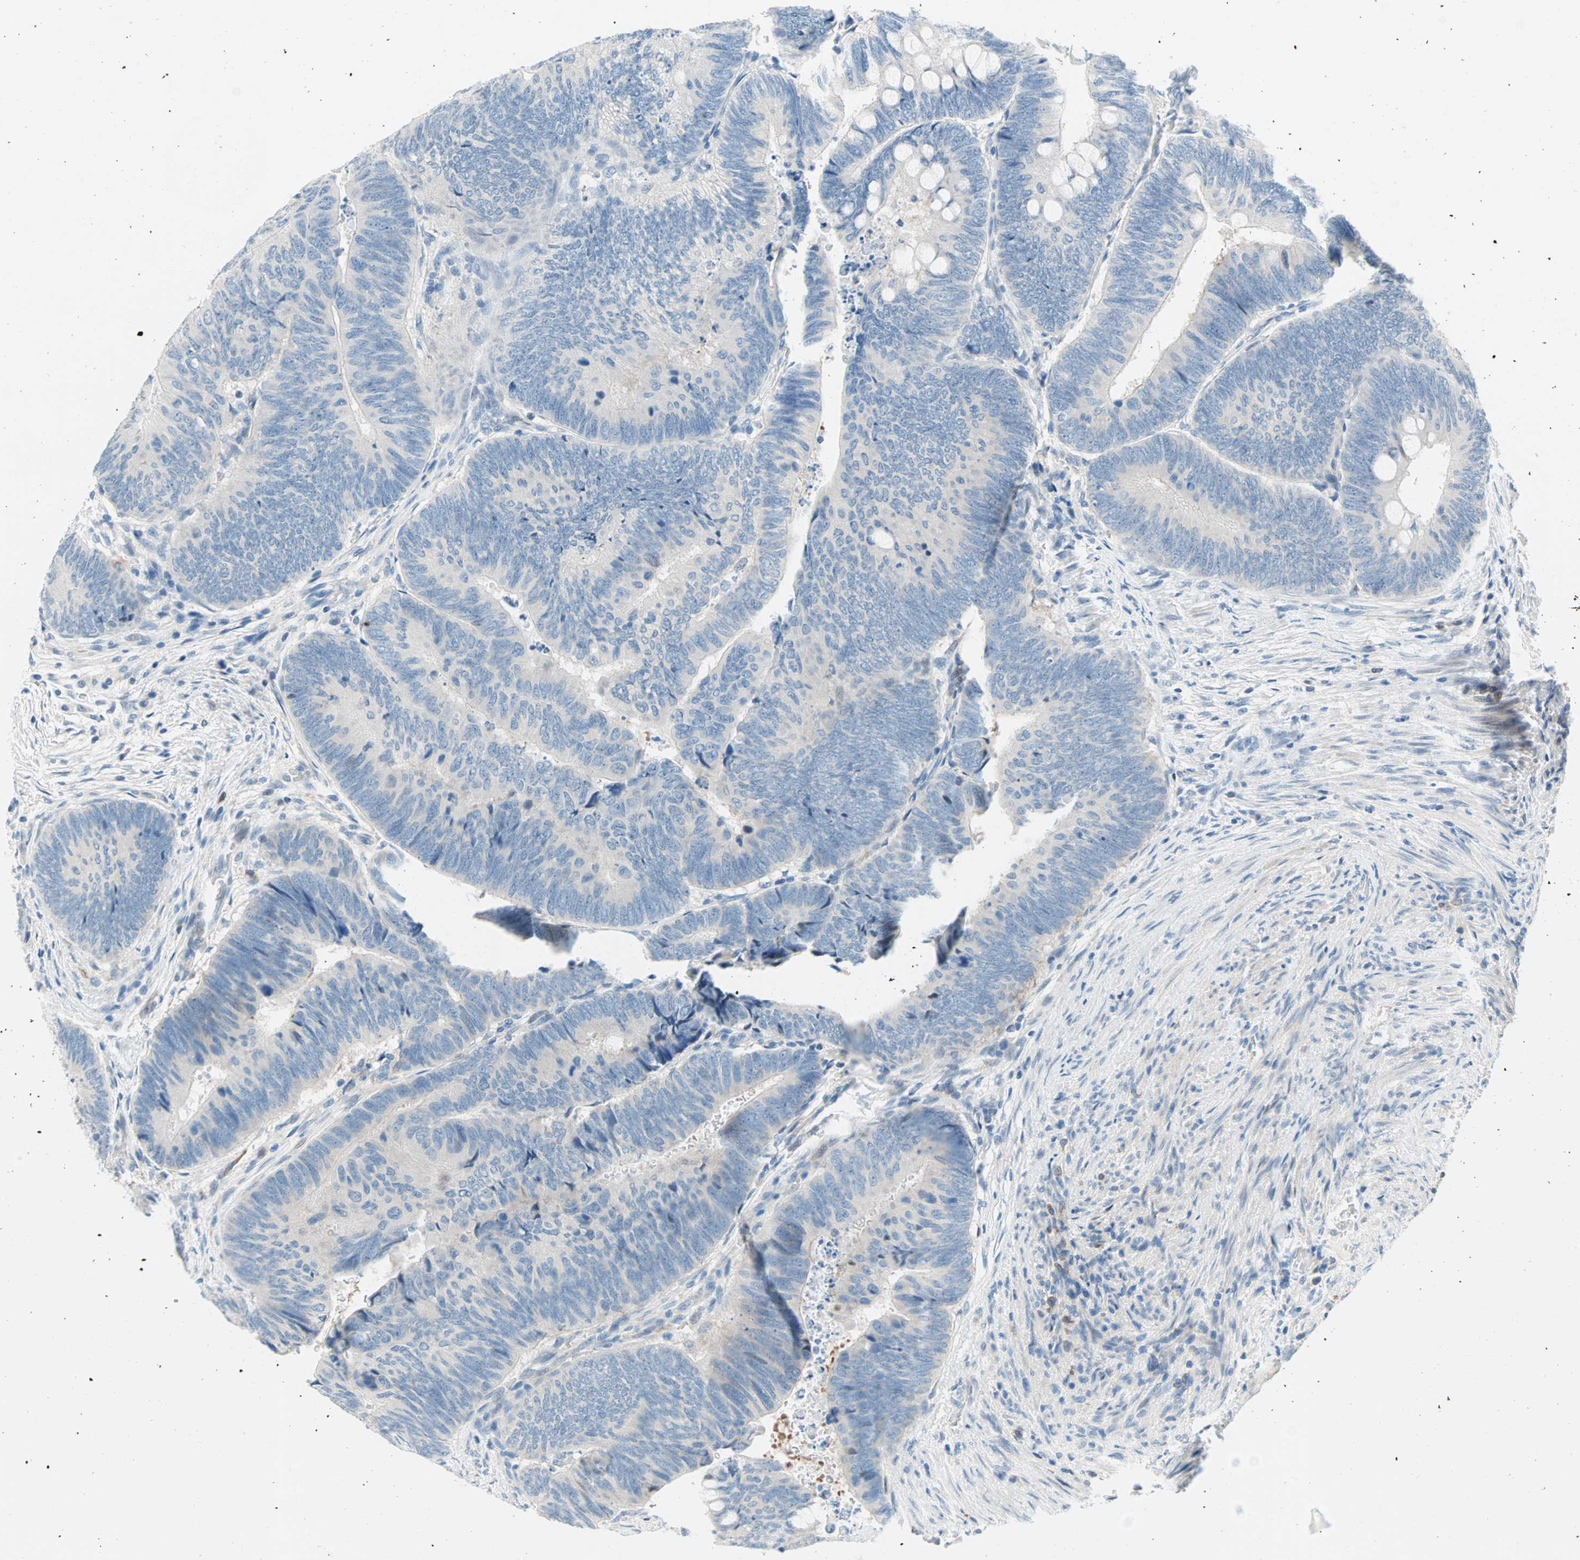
{"staining": {"intensity": "negative", "quantity": "none", "location": "none"}, "tissue": "colorectal cancer", "cell_type": "Tumor cells", "image_type": "cancer", "snomed": [{"axis": "morphology", "description": "Normal tissue, NOS"}, {"axis": "morphology", "description": "Adenocarcinoma, NOS"}, {"axis": "topography", "description": "Rectum"}, {"axis": "topography", "description": "Peripheral nerve tissue"}], "caption": "Immunohistochemistry (IHC) image of adenocarcinoma (colorectal) stained for a protein (brown), which shows no positivity in tumor cells.", "gene": "TMEM163", "patient": {"sex": "male", "age": 92}}